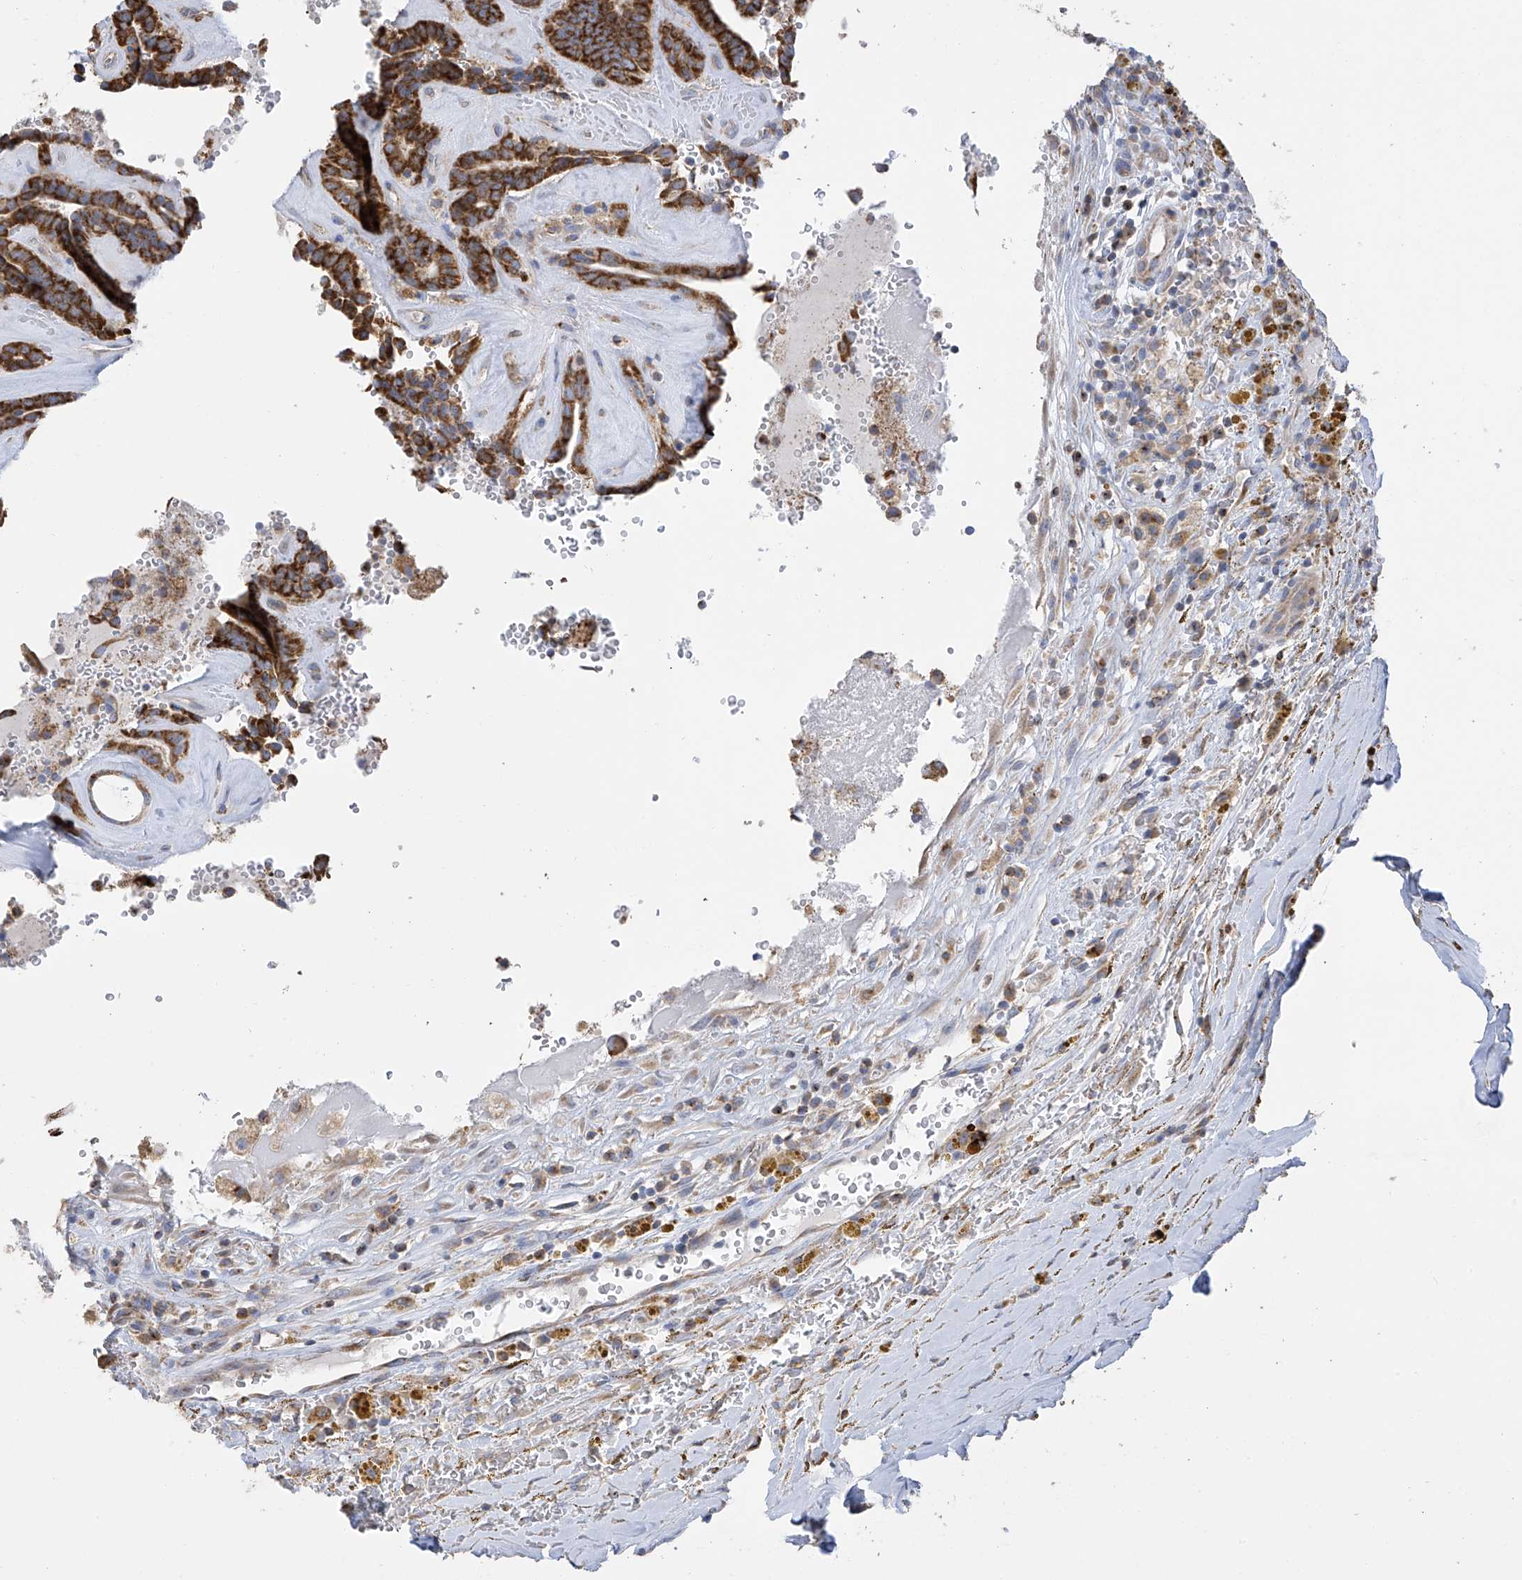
{"staining": {"intensity": "strong", "quantity": ">75%", "location": "cytoplasmic/membranous"}, "tissue": "thyroid cancer", "cell_type": "Tumor cells", "image_type": "cancer", "snomed": [{"axis": "morphology", "description": "Papillary adenocarcinoma, NOS"}, {"axis": "topography", "description": "Thyroid gland"}], "caption": "Immunohistochemical staining of papillary adenocarcinoma (thyroid) demonstrates strong cytoplasmic/membranous protein expression in approximately >75% of tumor cells. The staining is performed using DAB (3,3'-diaminobenzidine) brown chromogen to label protein expression. The nuclei are counter-stained blue using hematoxylin.", "gene": "ITM2B", "patient": {"sex": "male", "age": 77}}